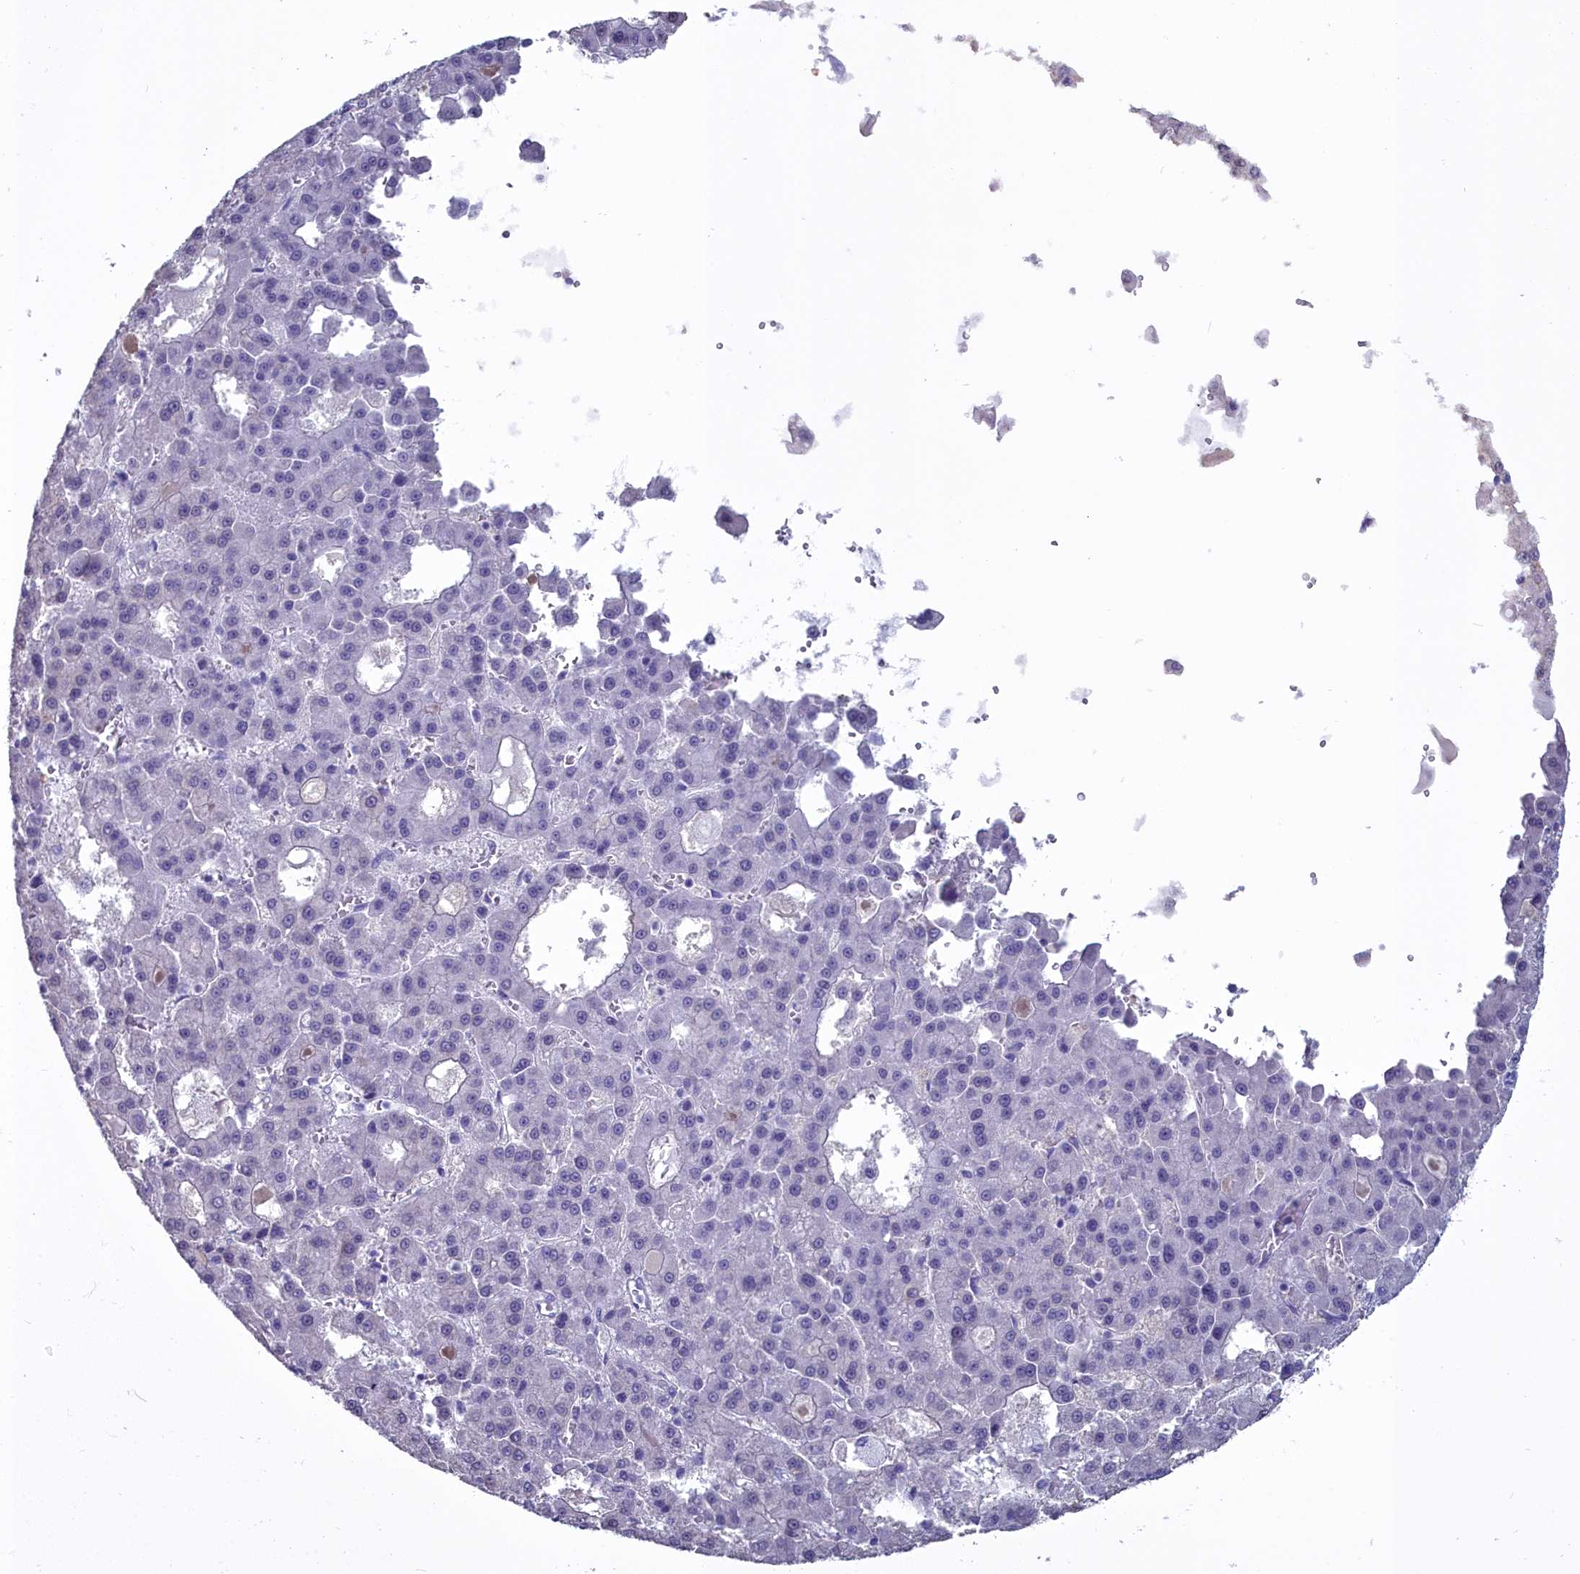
{"staining": {"intensity": "negative", "quantity": "none", "location": "none"}, "tissue": "liver cancer", "cell_type": "Tumor cells", "image_type": "cancer", "snomed": [{"axis": "morphology", "description": "Carcinoma, Hepatocellular, NOS"}, {"axis": "topography", "description": "Liver"}], "caption": "This is an IHC histopathology image of liver cancer. There is no positivity in tumor cells.", "gene": "MAP6", "patient": {"sex": "male", "age": 70}}